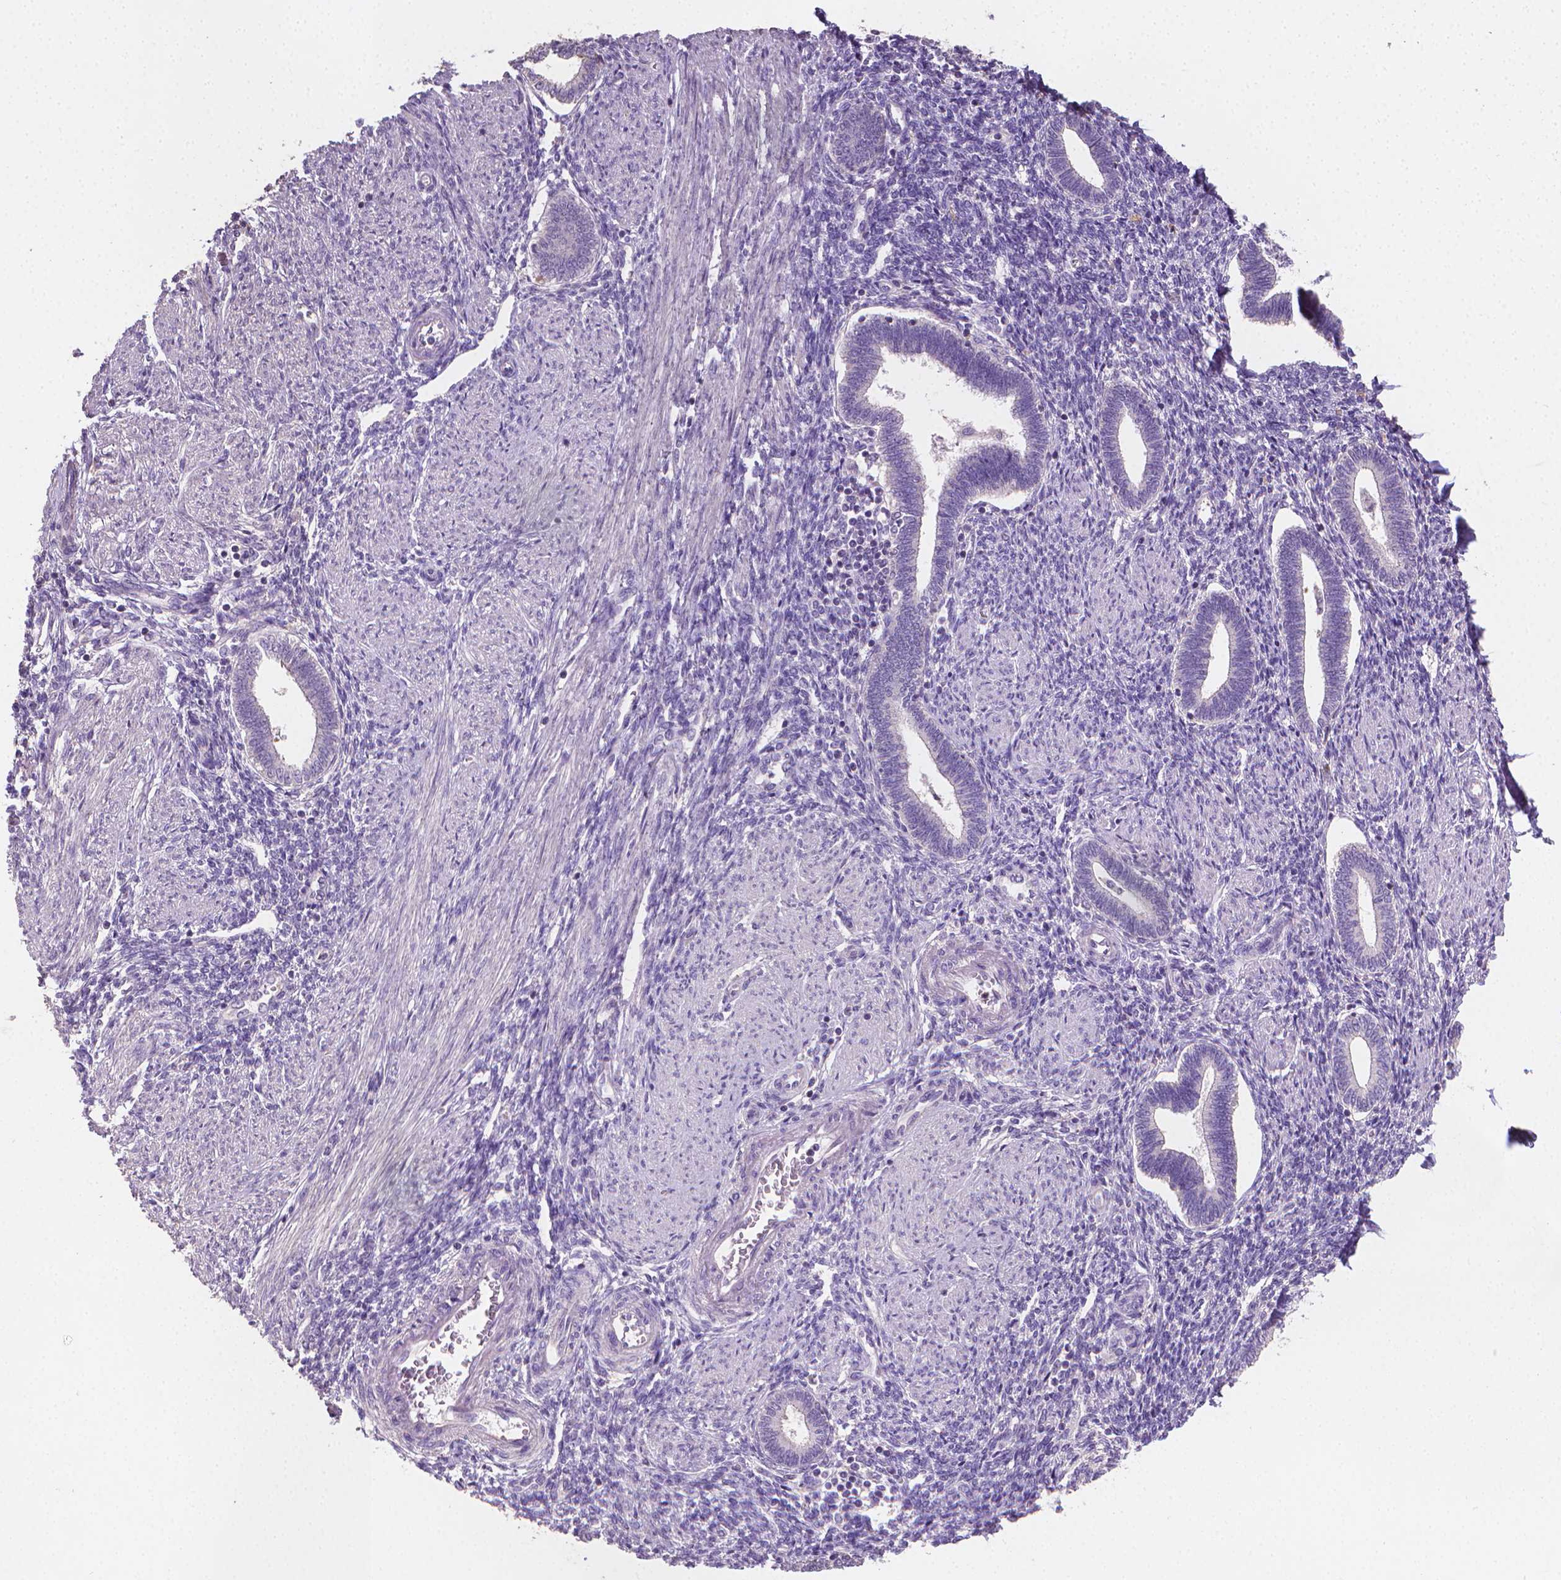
{"staining": {"intensity": "negative", "quantity": "none", "location": "none"}, "tissue": "endometrium", "cell_type": "Cells in endometrial stroma", "image_type": "normal", "snomed": [{"axis": "morphology", "description": "Normal tissue, NOS"}, {"axis": "topography", "description": "Endometrium"}], "caption": "Immunohistochemical staining of benign endometrium demonstrates no significant expression in cells in endometrial stroma. The staining is performed using DAB brown chromogen with nuclei counter-stained in using hematoxylin.", "gene": "CATIP", "patient": {"sex": "female", "age": 42}}